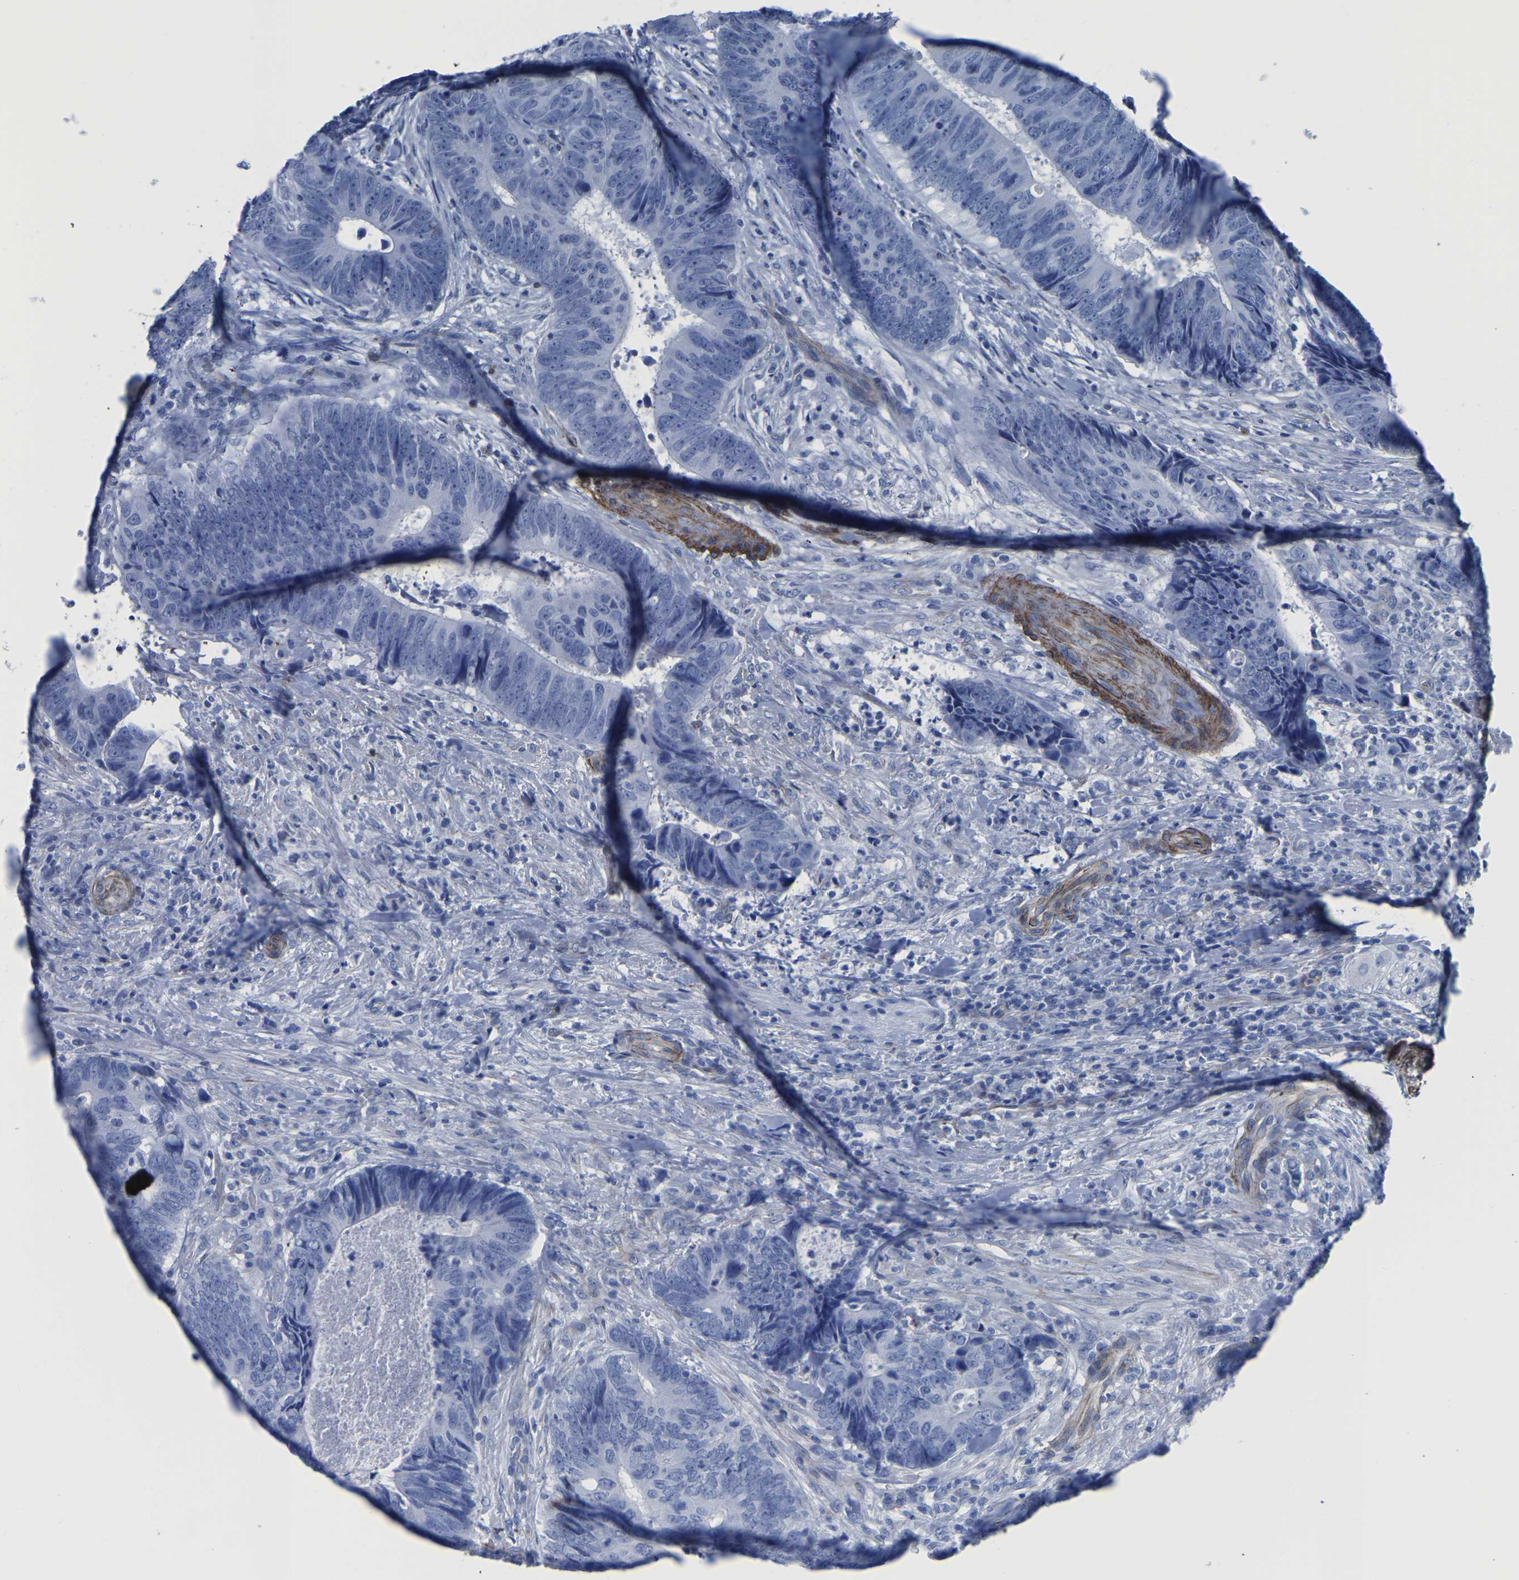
{"staining": {"intensity": "negative", "quantity": "none", "location": "none"}, "tissue": "colorectal cancer", "cell_type": "Tumor cells", "image_type": "cancer", "snomed": [{"axis": "morphology", "description": "Adenocarcinoma, NOS"}, {"axis": "topography", "description": "Colon"}], "caption": "There is no significant staining in tumor cells of adenocarcinoma (colorectal).", "gene": "SLC45A3", "patient": {"sex": "male", "age": 56}}